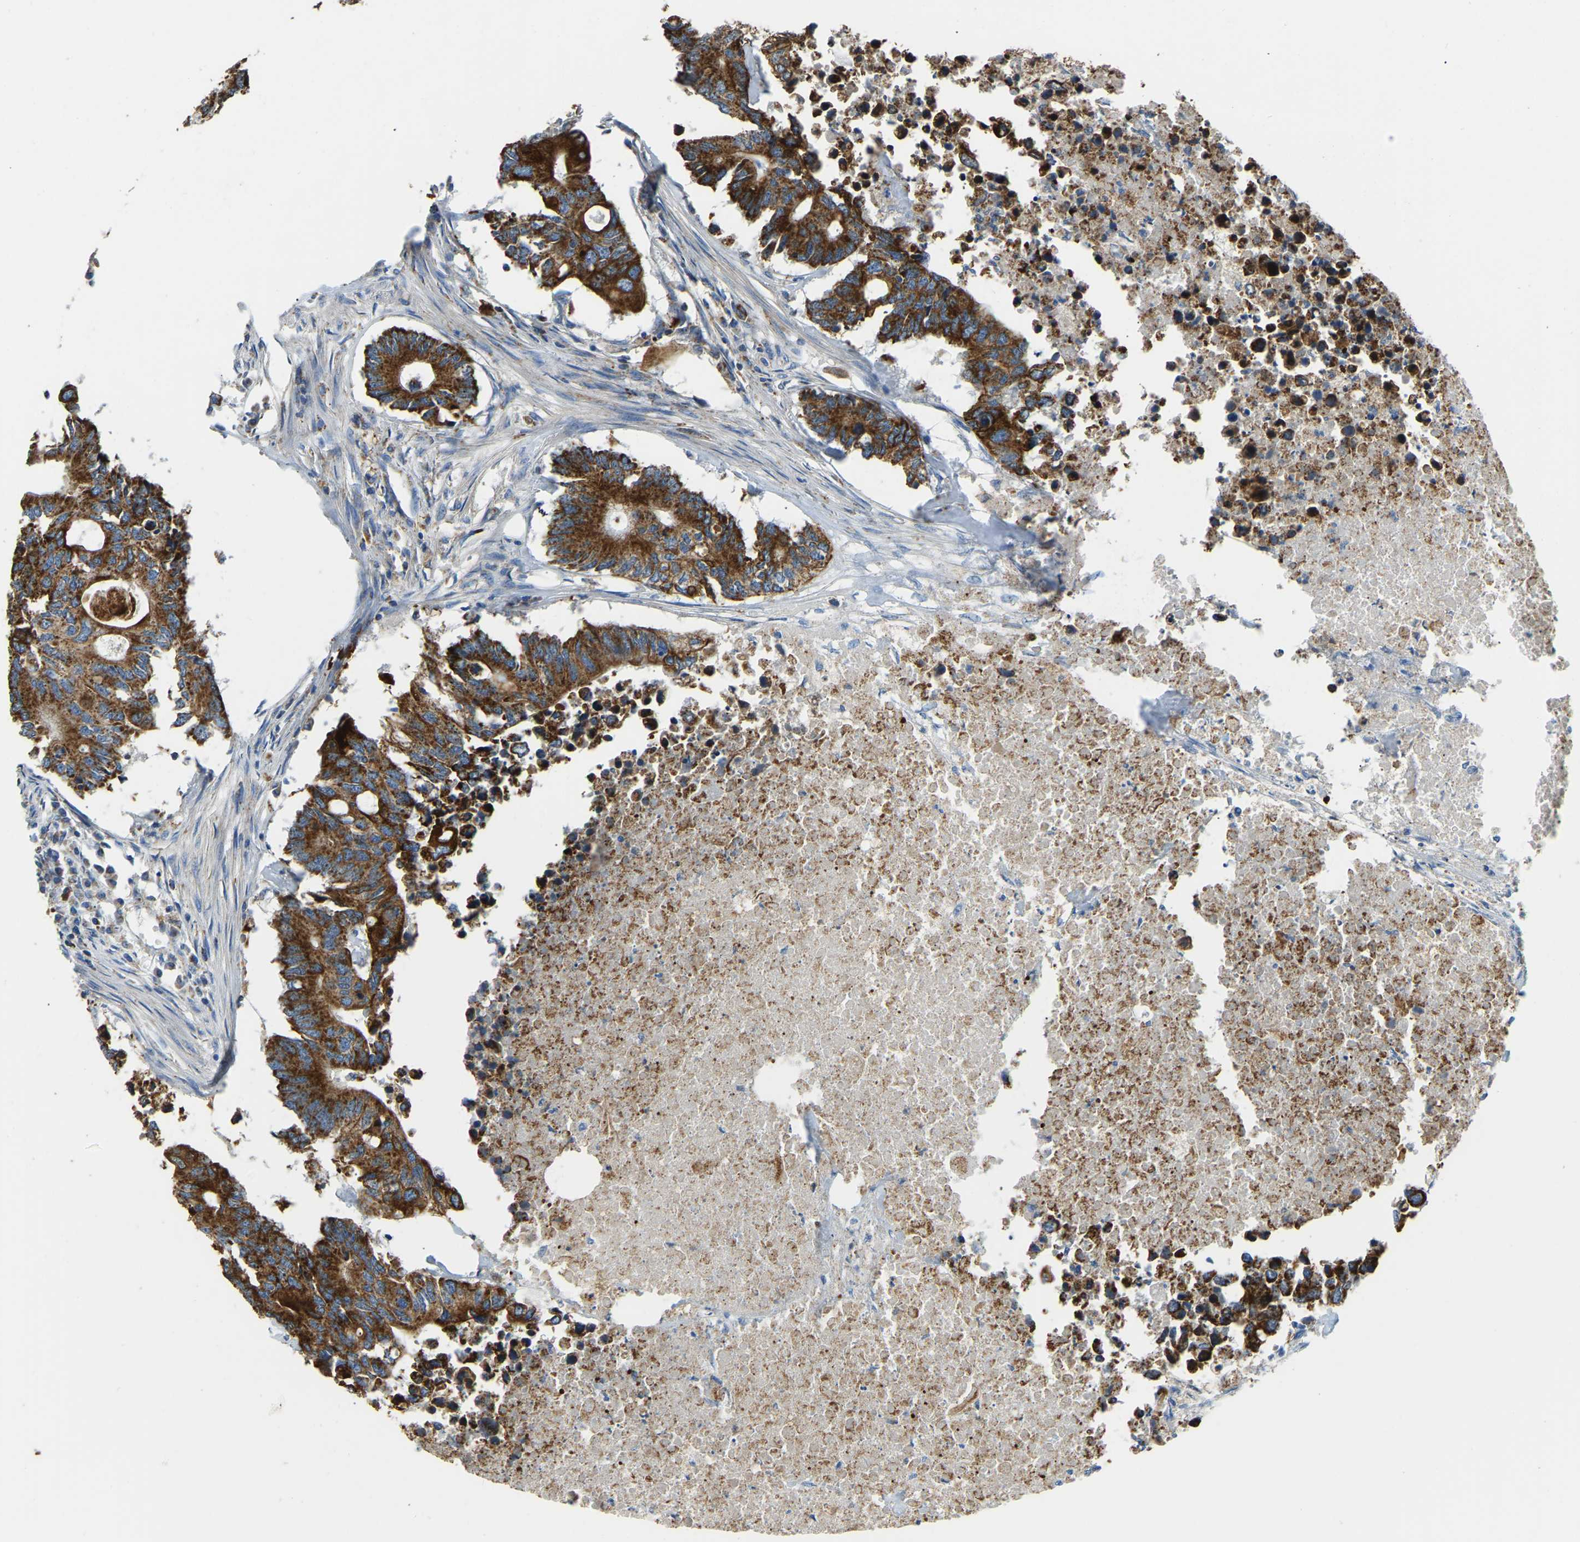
{"staining": {"intensity": "strong", "quantity": ">75%", "location": "cytoplasmic/membranous"}, "tissue": "colorectal cancer", "cell_type": "Tumor cells", "image_type": "cancer", "snomed": [{"axis": "morphology", "description": "Adenocarcinoma, NOS"}, {"axis": "topography", "description": "Colon"}], "caption": "Immunohistochemistry (IHC) of colorectal cancer (adenocarcinoma) exhibits high levels of strong cytoplasmic/membranous staining in approximately >75% of tumor cells.", "gene": "ZNF200", "patient": {"sex": "male", "age": 71}}